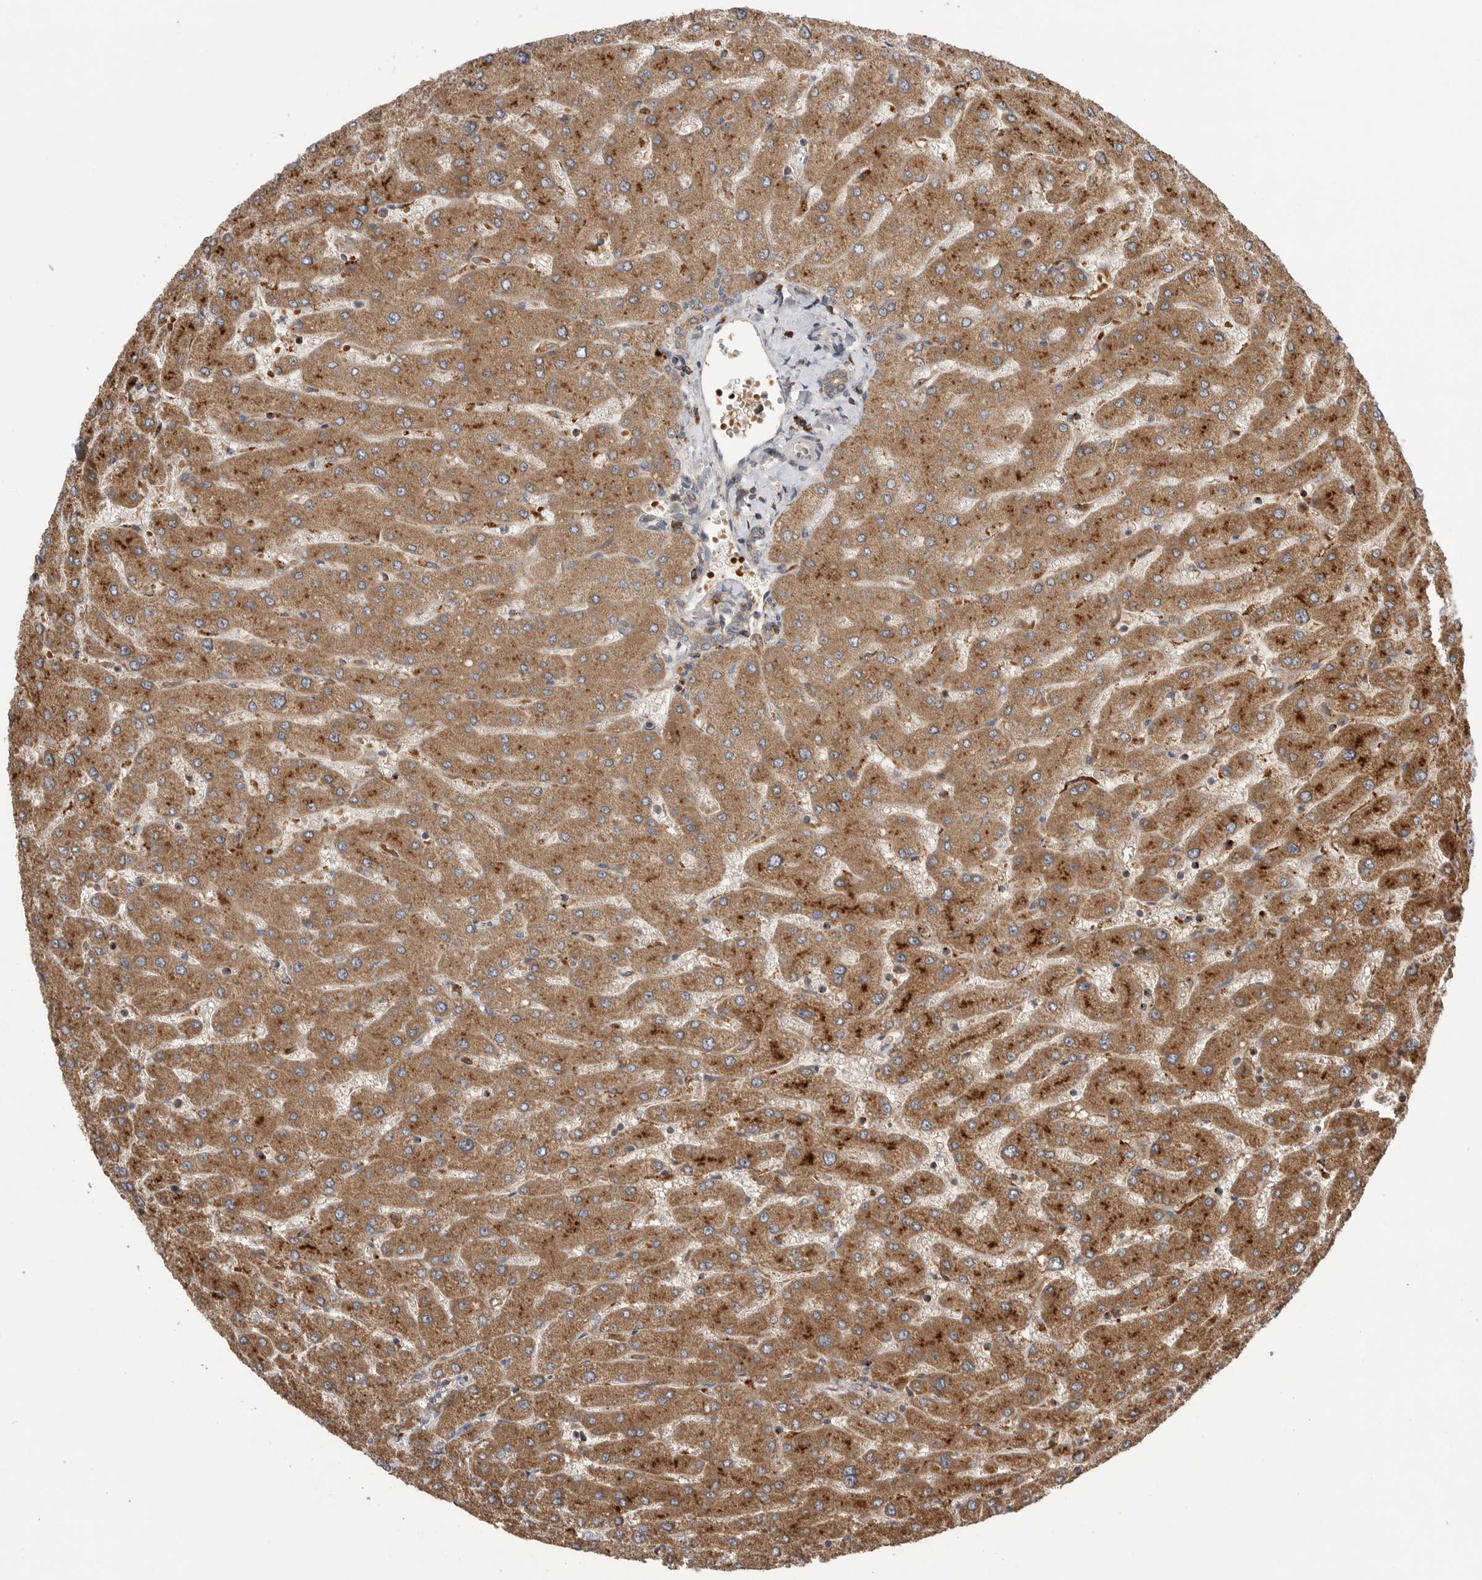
{"staining": {"intensity": "moderate", "quantity": ">75%", "location": "cytoplasmic/membranous"}, "tissue": "liver", "cell_type": "Cholangiocytes", "image_type": "normal", "snomed": [{"axis": "morphology", "description": "Normal tissue, NOS"}, {"axis": "topography", "description": "Liver"}], "caption": "Immunohistochemical staining of benign liver reveals >75% levels of moderate cytoplasmic/membranous protein staining in approximately >75% of cholangiocytes.", "gene": "GALNS", "patient": {"sex": "male", "age": 55}}